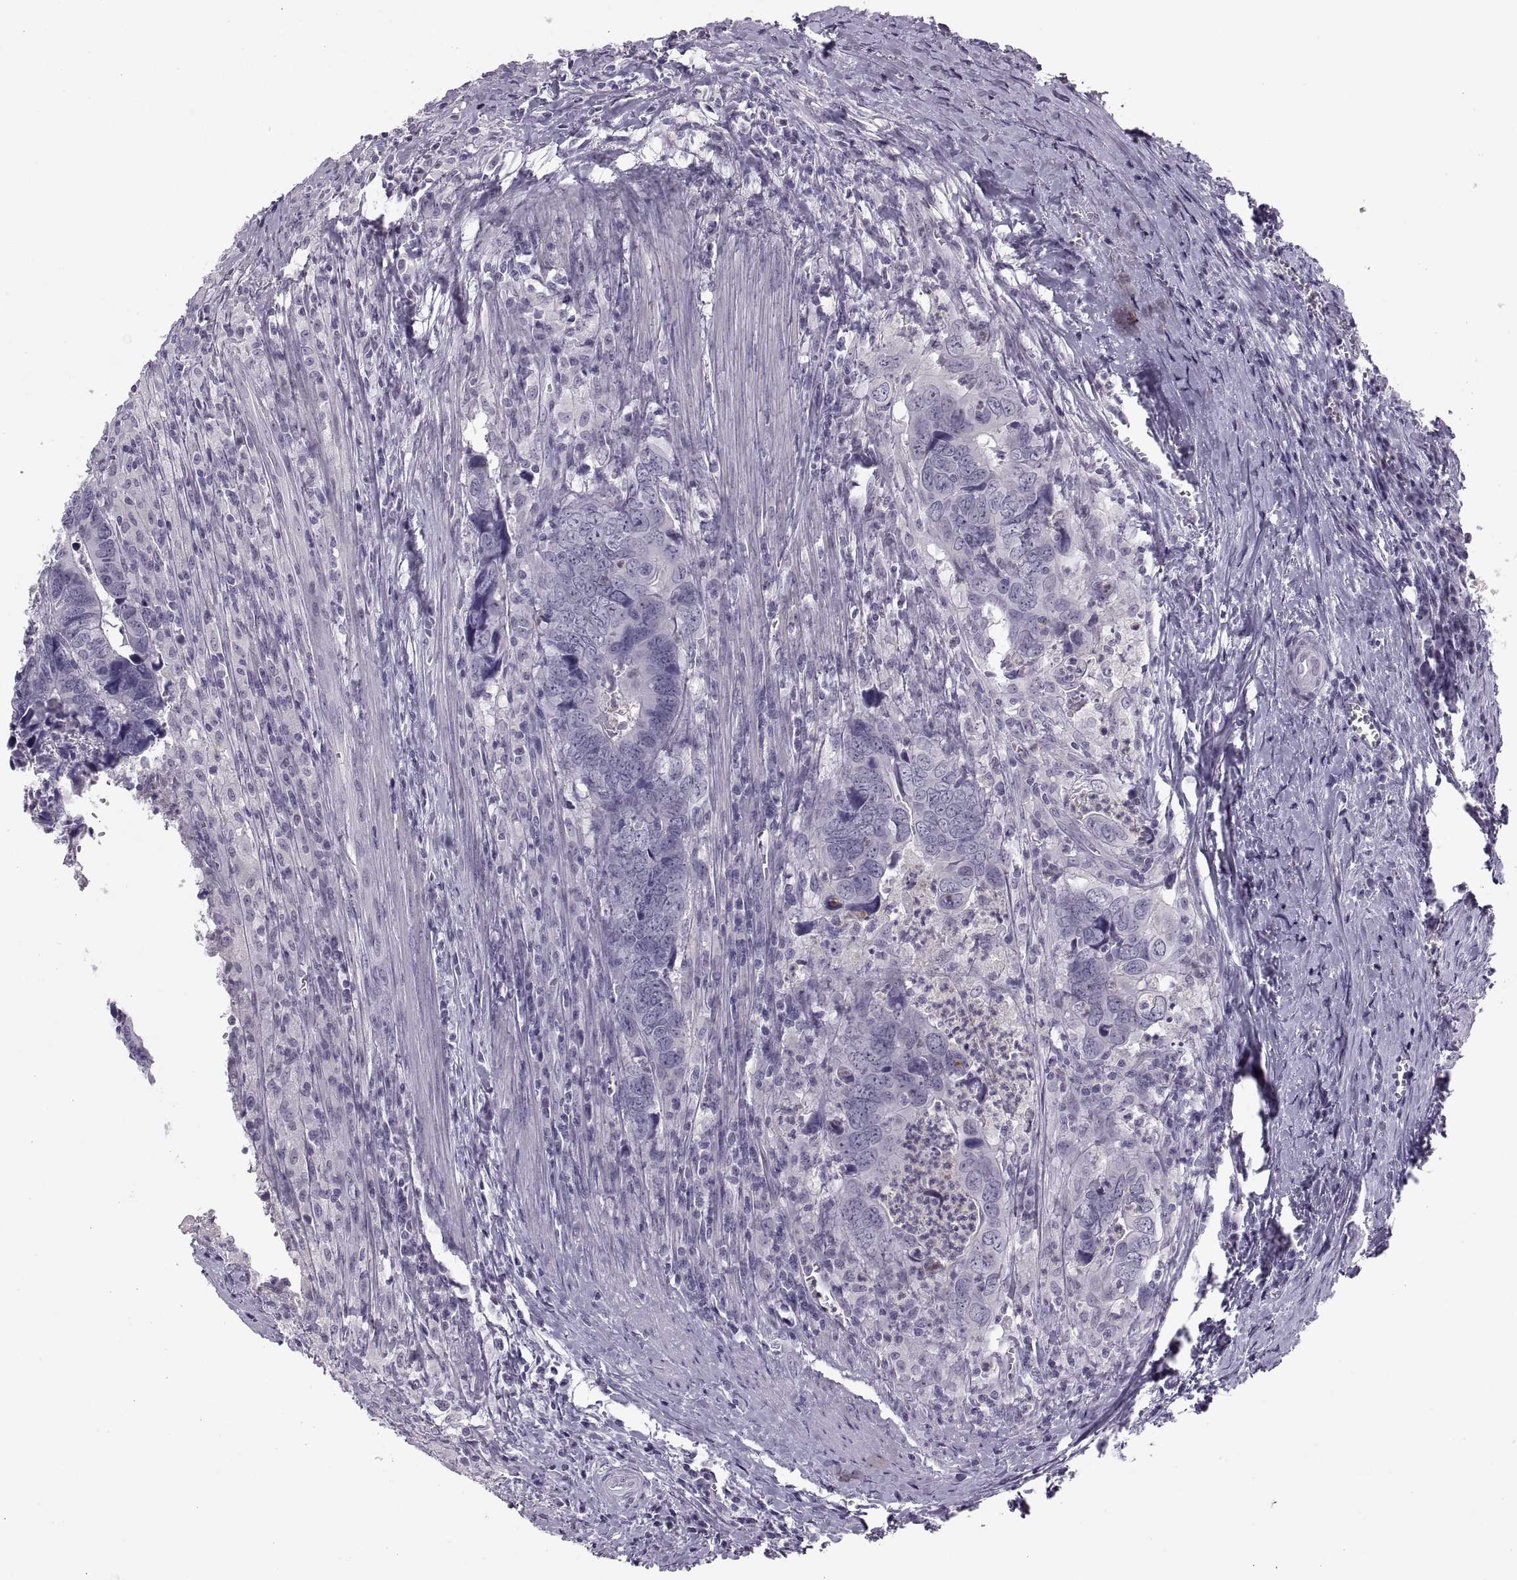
{"staining": {"intensity": "negative", "quantity": "none", "location": "none"}, "tissue": "colorectal cancer", "cell_type": "Tumor cells", "image_type": "cancer", "snomed": [{"axis": "morphology", "description": "Adenocarcinoma, NOS"}, {"axis": "topography", "description": "Colon"}], "caption": "The image displays no staining of tumor cells in colorectal cancer. (DAB IHC with hematoxylin counter stain).", "gene": "C3orf22", "patient": {"sex": "female", "age": 82}}